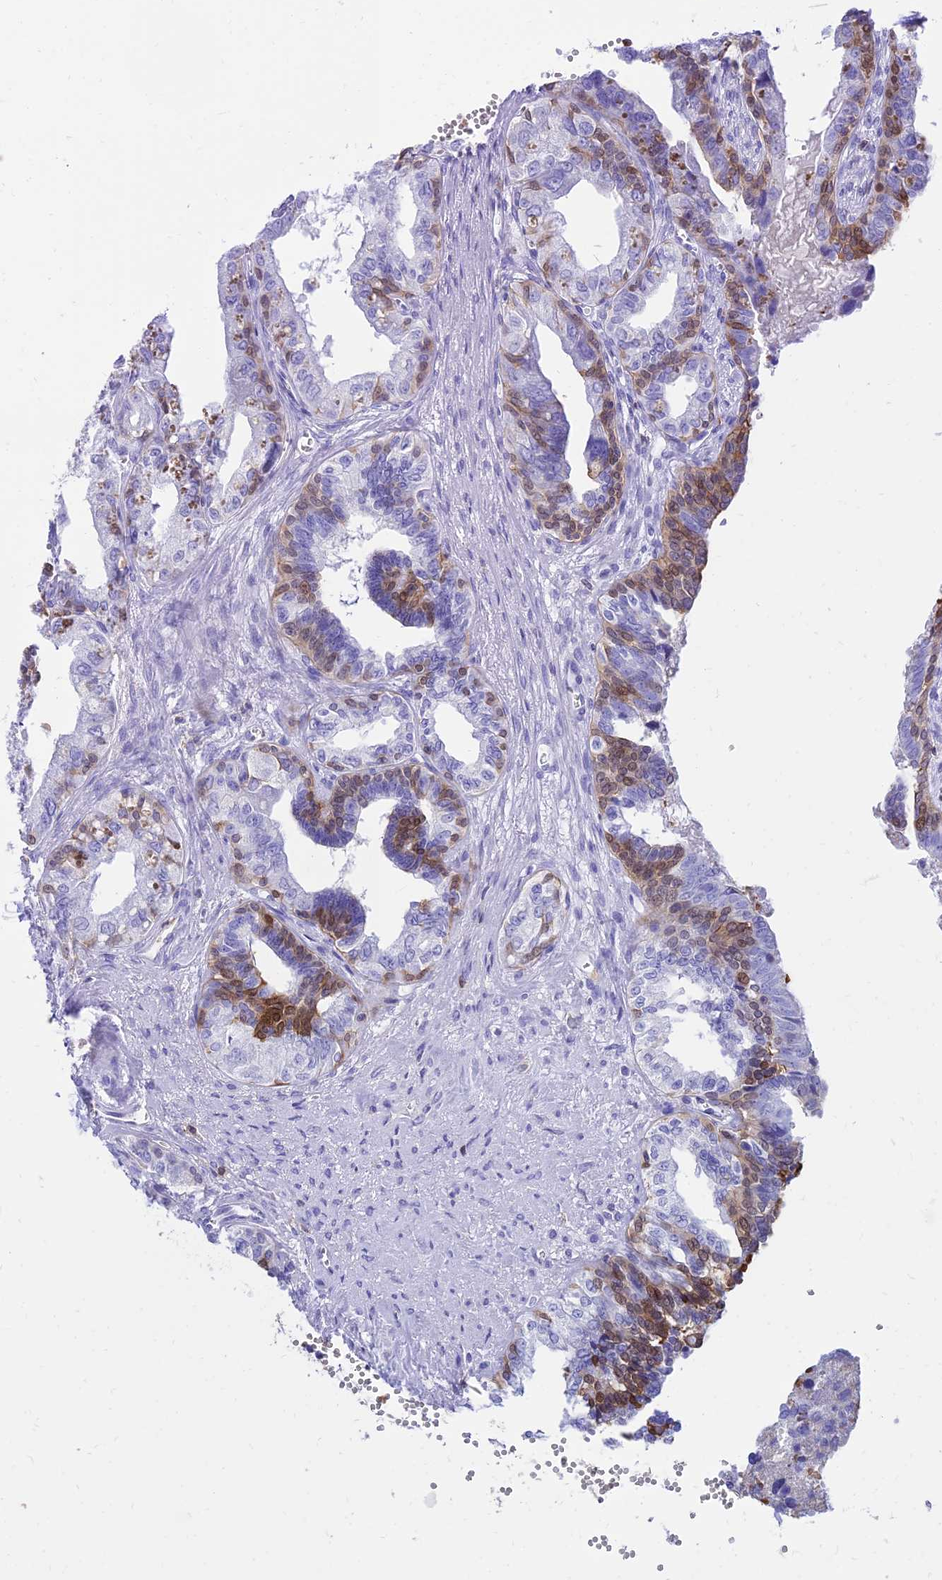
{"staining": {"intensity": "moderate", "quantity": "25%-75%", "location": "cytoplasmic/membranous,nuclear"}, "tissue": "seminal vesicle", "cell_type": "Glandular cells", "image_type": "normal", "snomed": [{"axis": "morphology", "description": "Normal tissue, NOS"}, {"axis": "topography", "description": "Seminal veicle"}], "caption": "Protein expression analysis of unremarkable seminal vesicle exhibits moderate cytoplasmic/membranous,nuclear expression in about 25%-75% of glandular cells. Nuclei are stained in blue.", "gene": "SREK1IP1", "patient": {"sex": "male", "age": 67}}